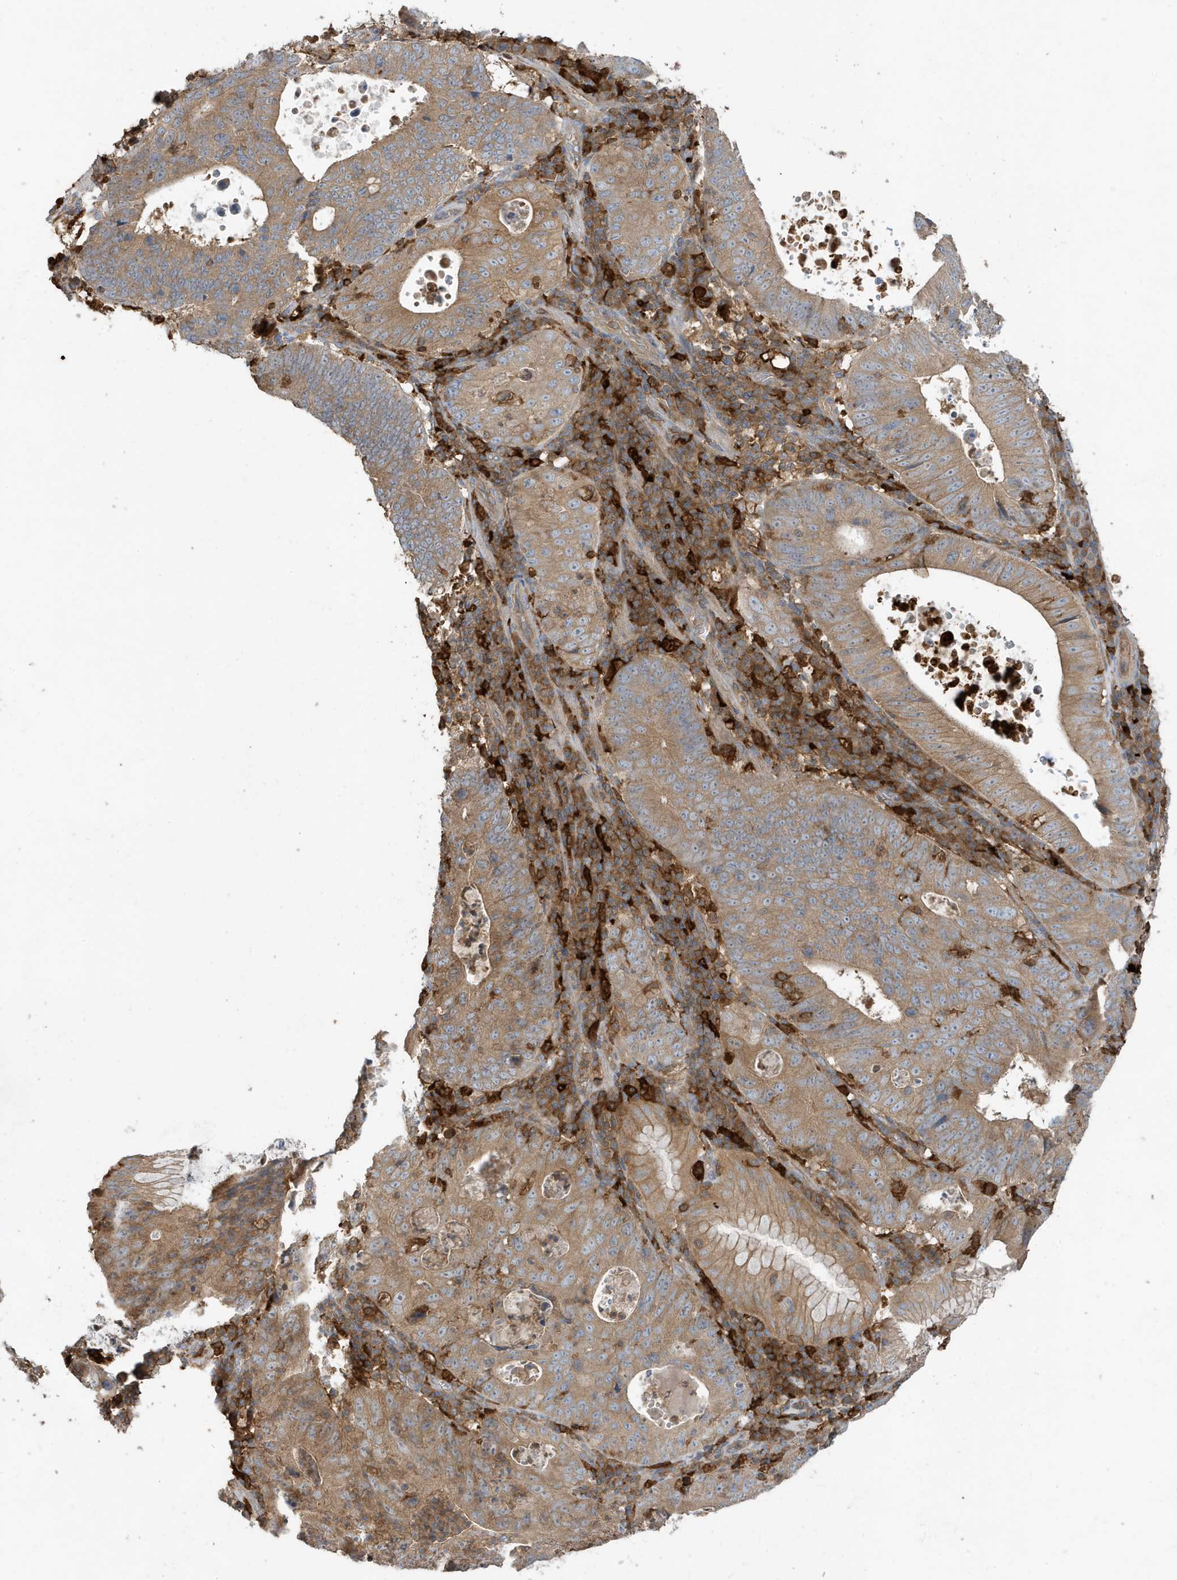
{"staining": {"intensity": "moderate", "quantity": ">75%", "location": "cytoplasmic/membranous"}, "tissue": "stomach cancer", "cell_type": "Tumor cells", "image_type": "cancer", "snomed": [{"axis": "morphology", "description": "Adenocarcinoma, NOS"}, {"axis": "topography", "description": "Stomach"}], "caption": "Moderate cytoplasmic/membranous expression is appreciated in about >75% of tumor cells in stomach cancer.", "gene": "ABTB1", "patient": {"sex": "male", "age": 59}}